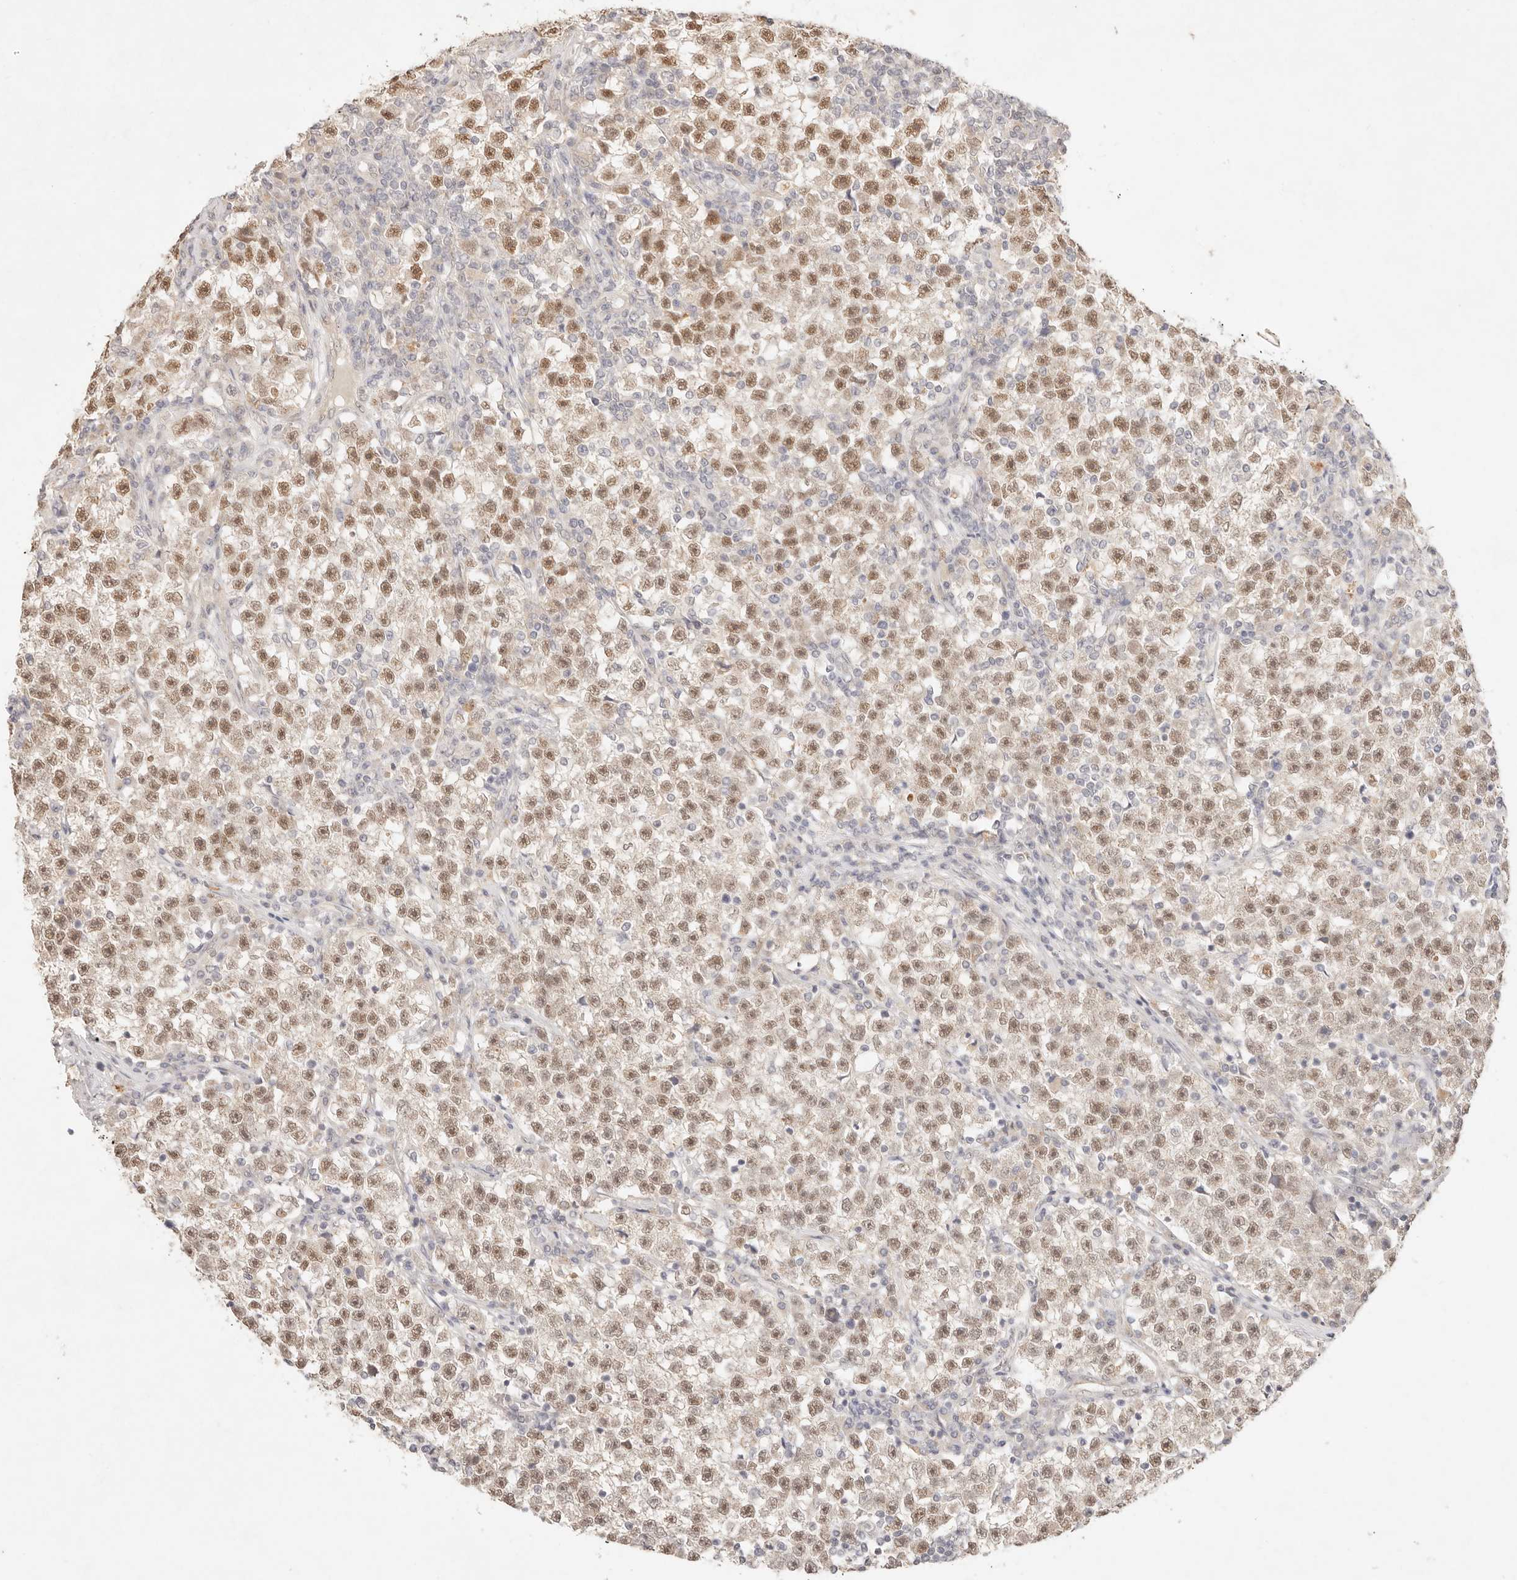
{"staining": {"intensity": "moderate", "quantity": ">75%", "location": "nuclear"}, "tissue": "testis cancer", "cell_type": "Tumor cells", "image_type": "cancer", "snomed": [{"axis": "morphology", "description": "Seminoma, NOS"}, {"axis": "topography", "description": "Testis"}], "caption": "Brown immunohistochemical staining in human seminoma (testis) displays moderate nuclear staining in approximately >75% of tumor cells.", "gene": "GPR156", "patient": {"sex": "male", "age": 22}}